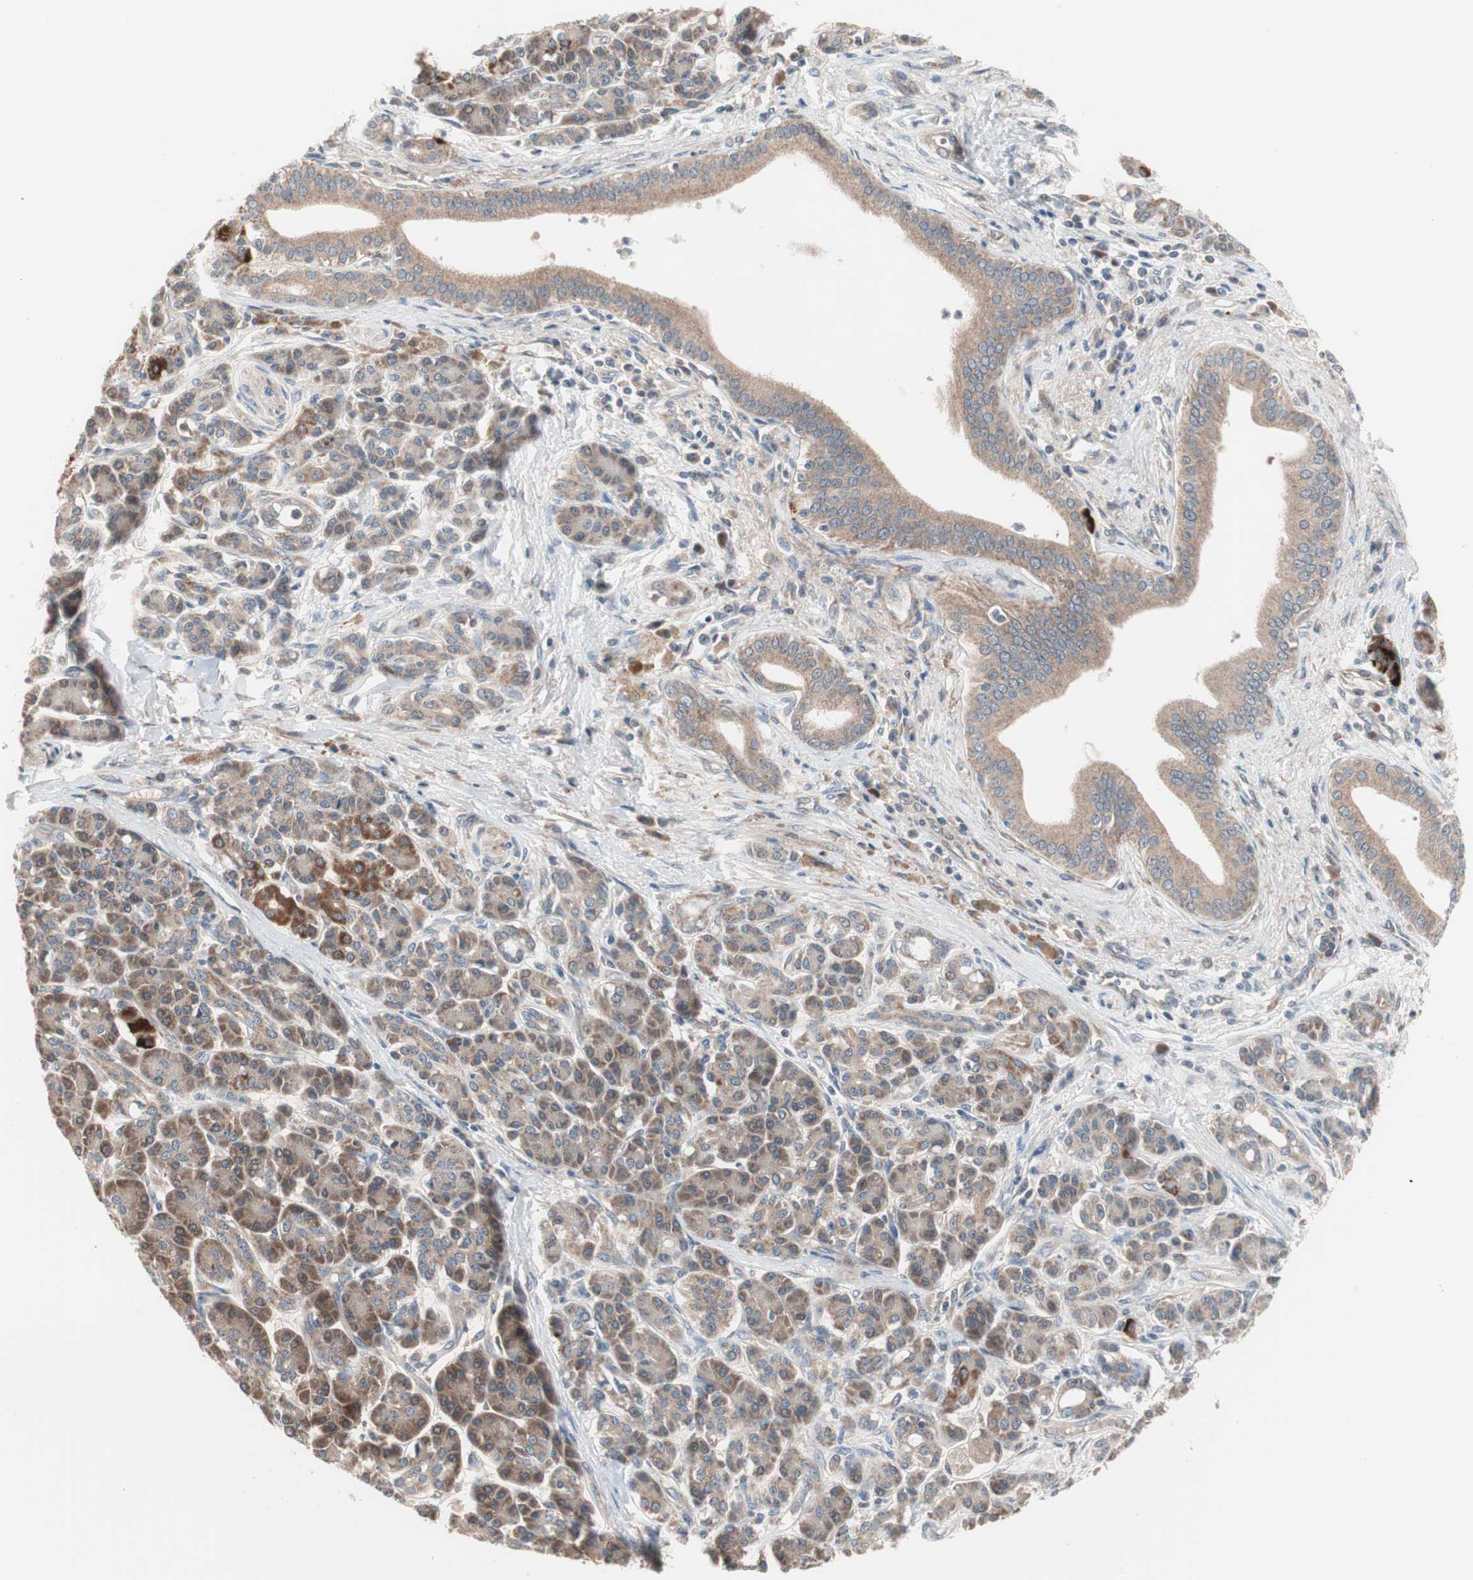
{"staining": {"intensity": "moderate", "quantity": ">75%", "location": "cytoplasmic/membranous"}, "tissue": "pancreatic cancer", "cell_type": "Tumor cells", "image_type": "cancer", "snomed": [{"axis": "morphology", "description": "Adenocarcinoma, NOS"}, {"axis": "topography", "description": "Pancreas"}], "caption": "This micrograph reveals immunohistochemistry (IHC) staining of human pancreatic cancer (adenocarcinoma), with medium moderate cytoplasmic/membranous positivity in about >75% of tumor cells.", "gene": "HMBS", "patient": {"sex": "male", "age": 59}}